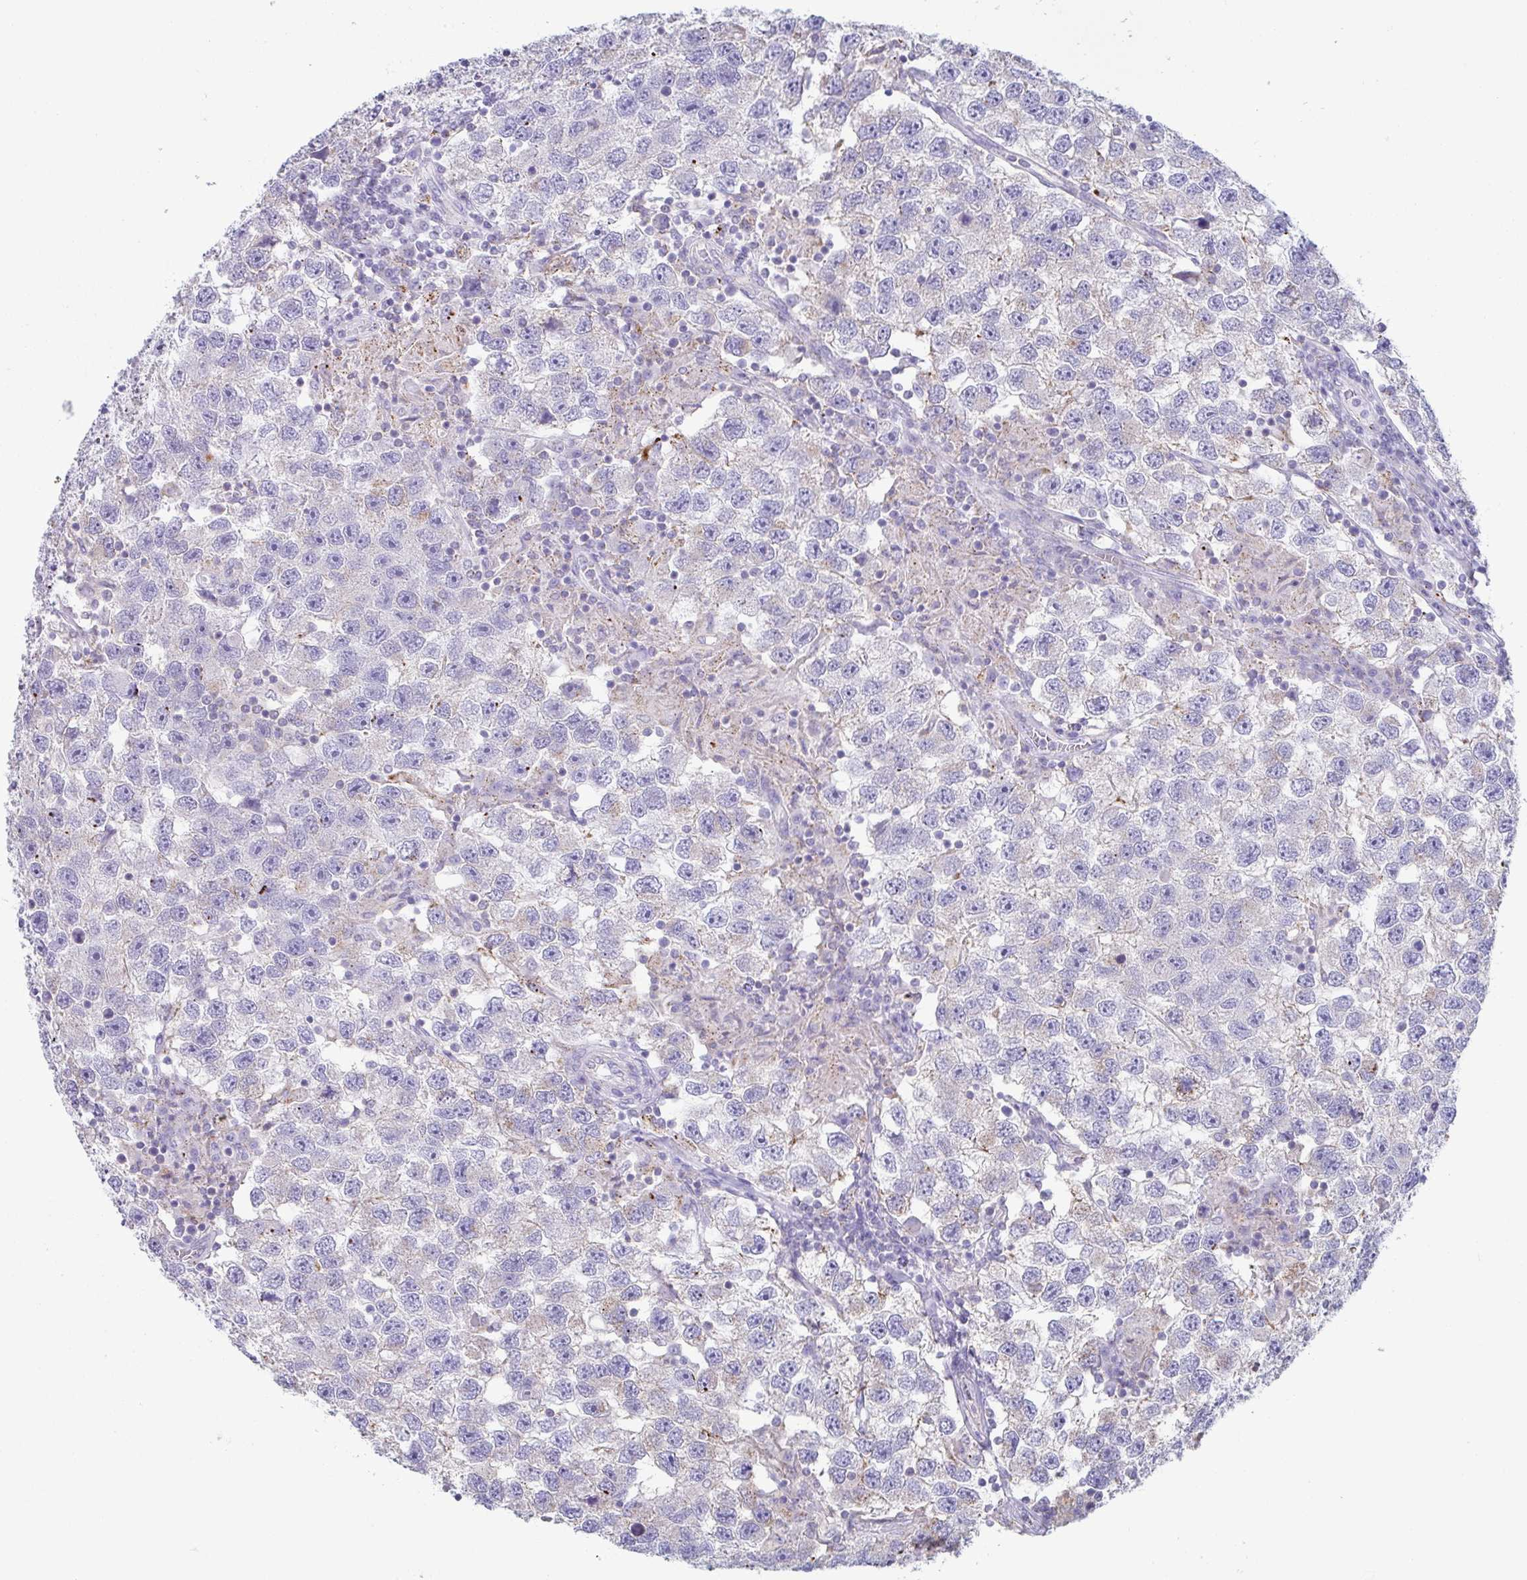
{"staining": {"intensity": "negative", "quantity": "none", "location": "none"}, "tissue": "testis cancer", "cell_type": "Tumor cells", "image_type": "cancer", "snomed": [{"axis": "morphology", "description": "Seminoma, NOS"}, {"axis": "topography", "description": "Testis"}], "caption": "Seminoma (testis) was stained to show a protein in brown. There is no significant staining in tumor cells.", "gene": "CHMP5", "patient": {"sex": "male", "age": 26}}